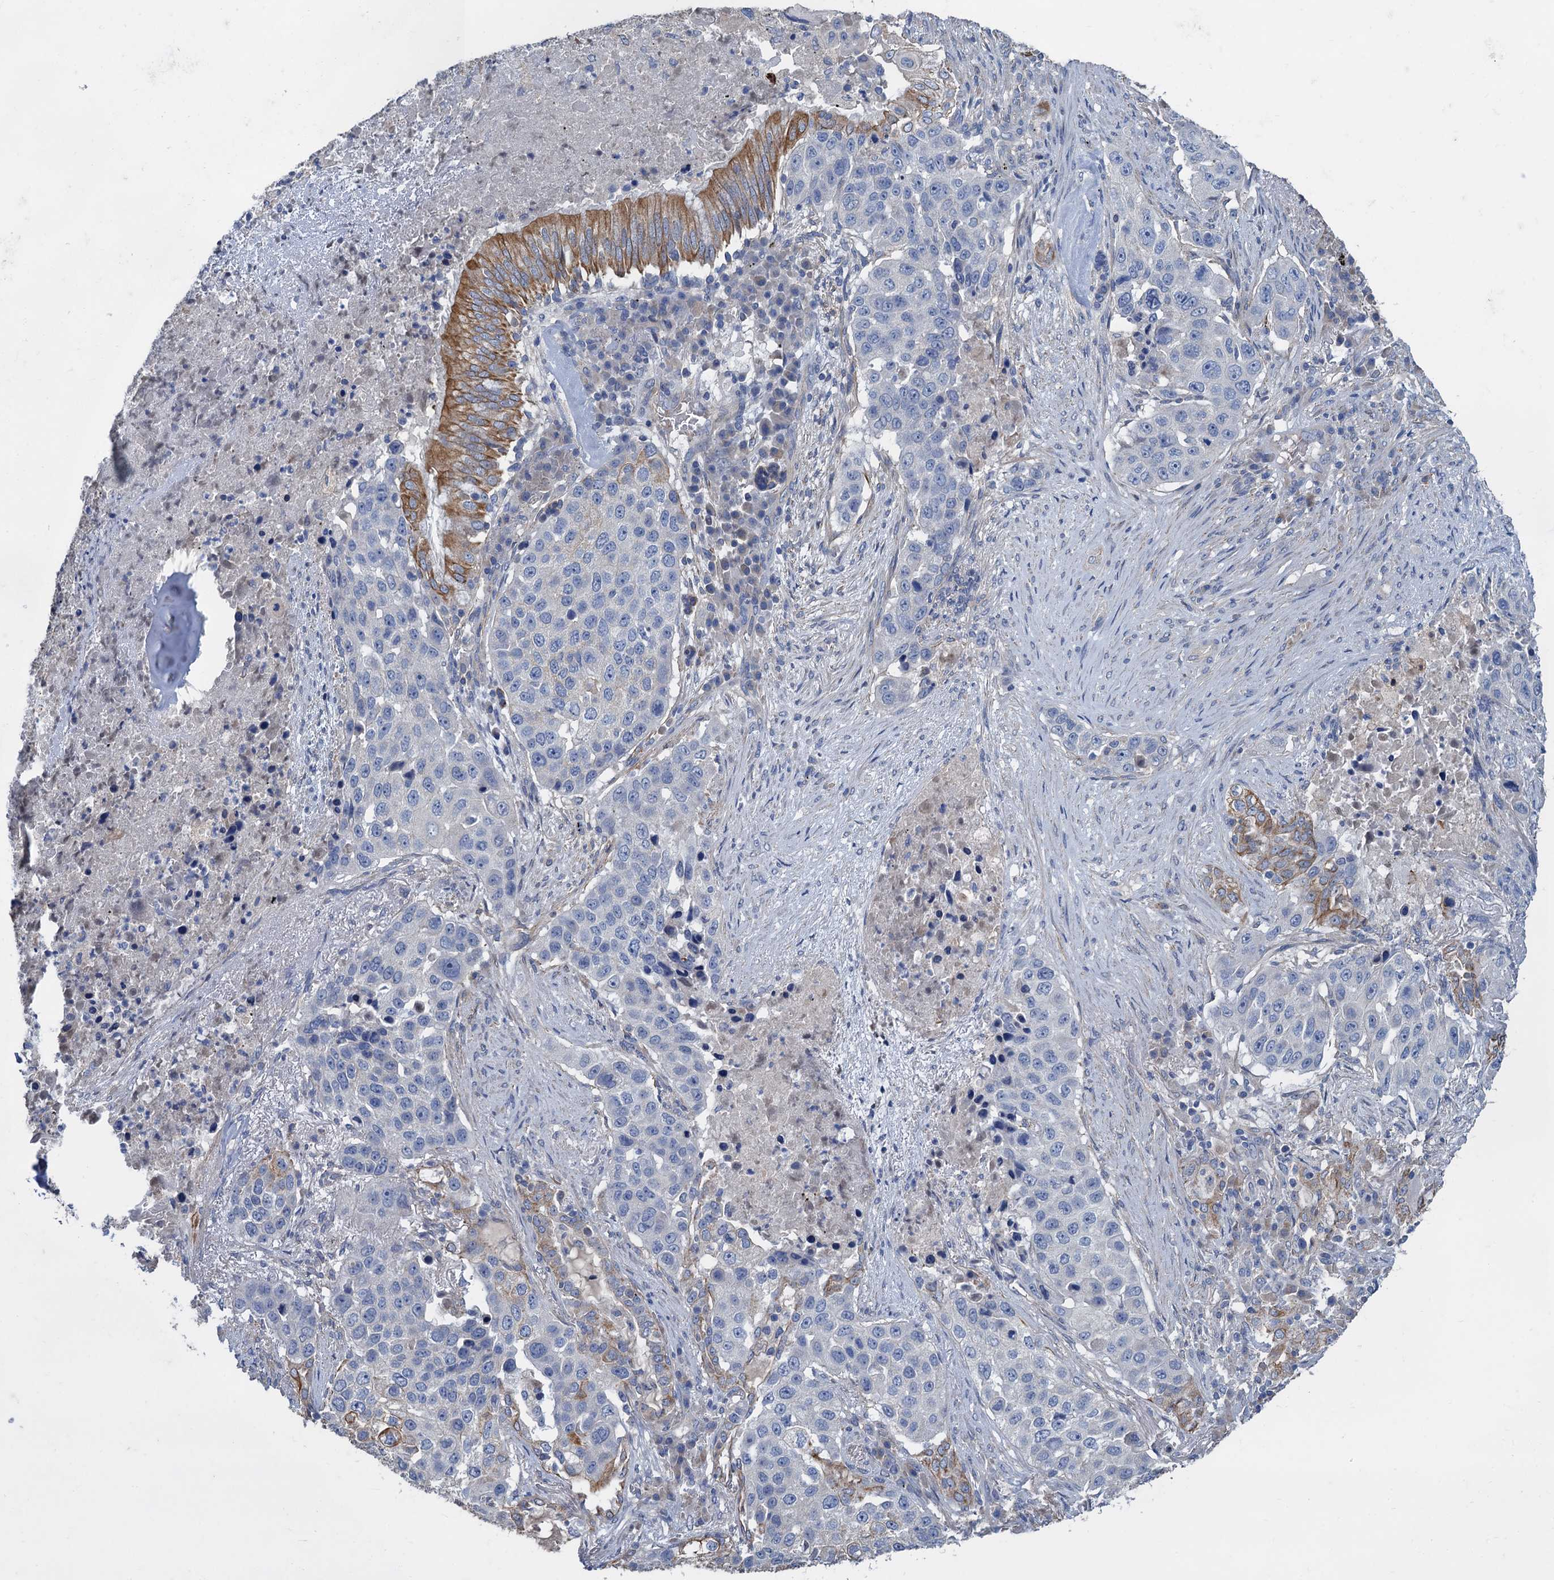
{"staining": {"intensity": "negative", "quantity": "none", "location": "none"}, "tissue": "lung cancer", "cell_type": "Tumor cells", "image_type": "cancer", "snomed": [{"axis": "morphology", "description": "Squamous cell carcinoma, NOS"}, {"axis": "topography", "description": "Lung"}], "caption": "Tumor cells are negative for brown protein staining in lung cancer (squamous cell carcinoma). (DAB (3,3'-diaminobenzidine) immunohistochemistry with hematoxylin counter stain).", "gene": "SMCO3", "patient": {"sex": "female", "age": 63}}